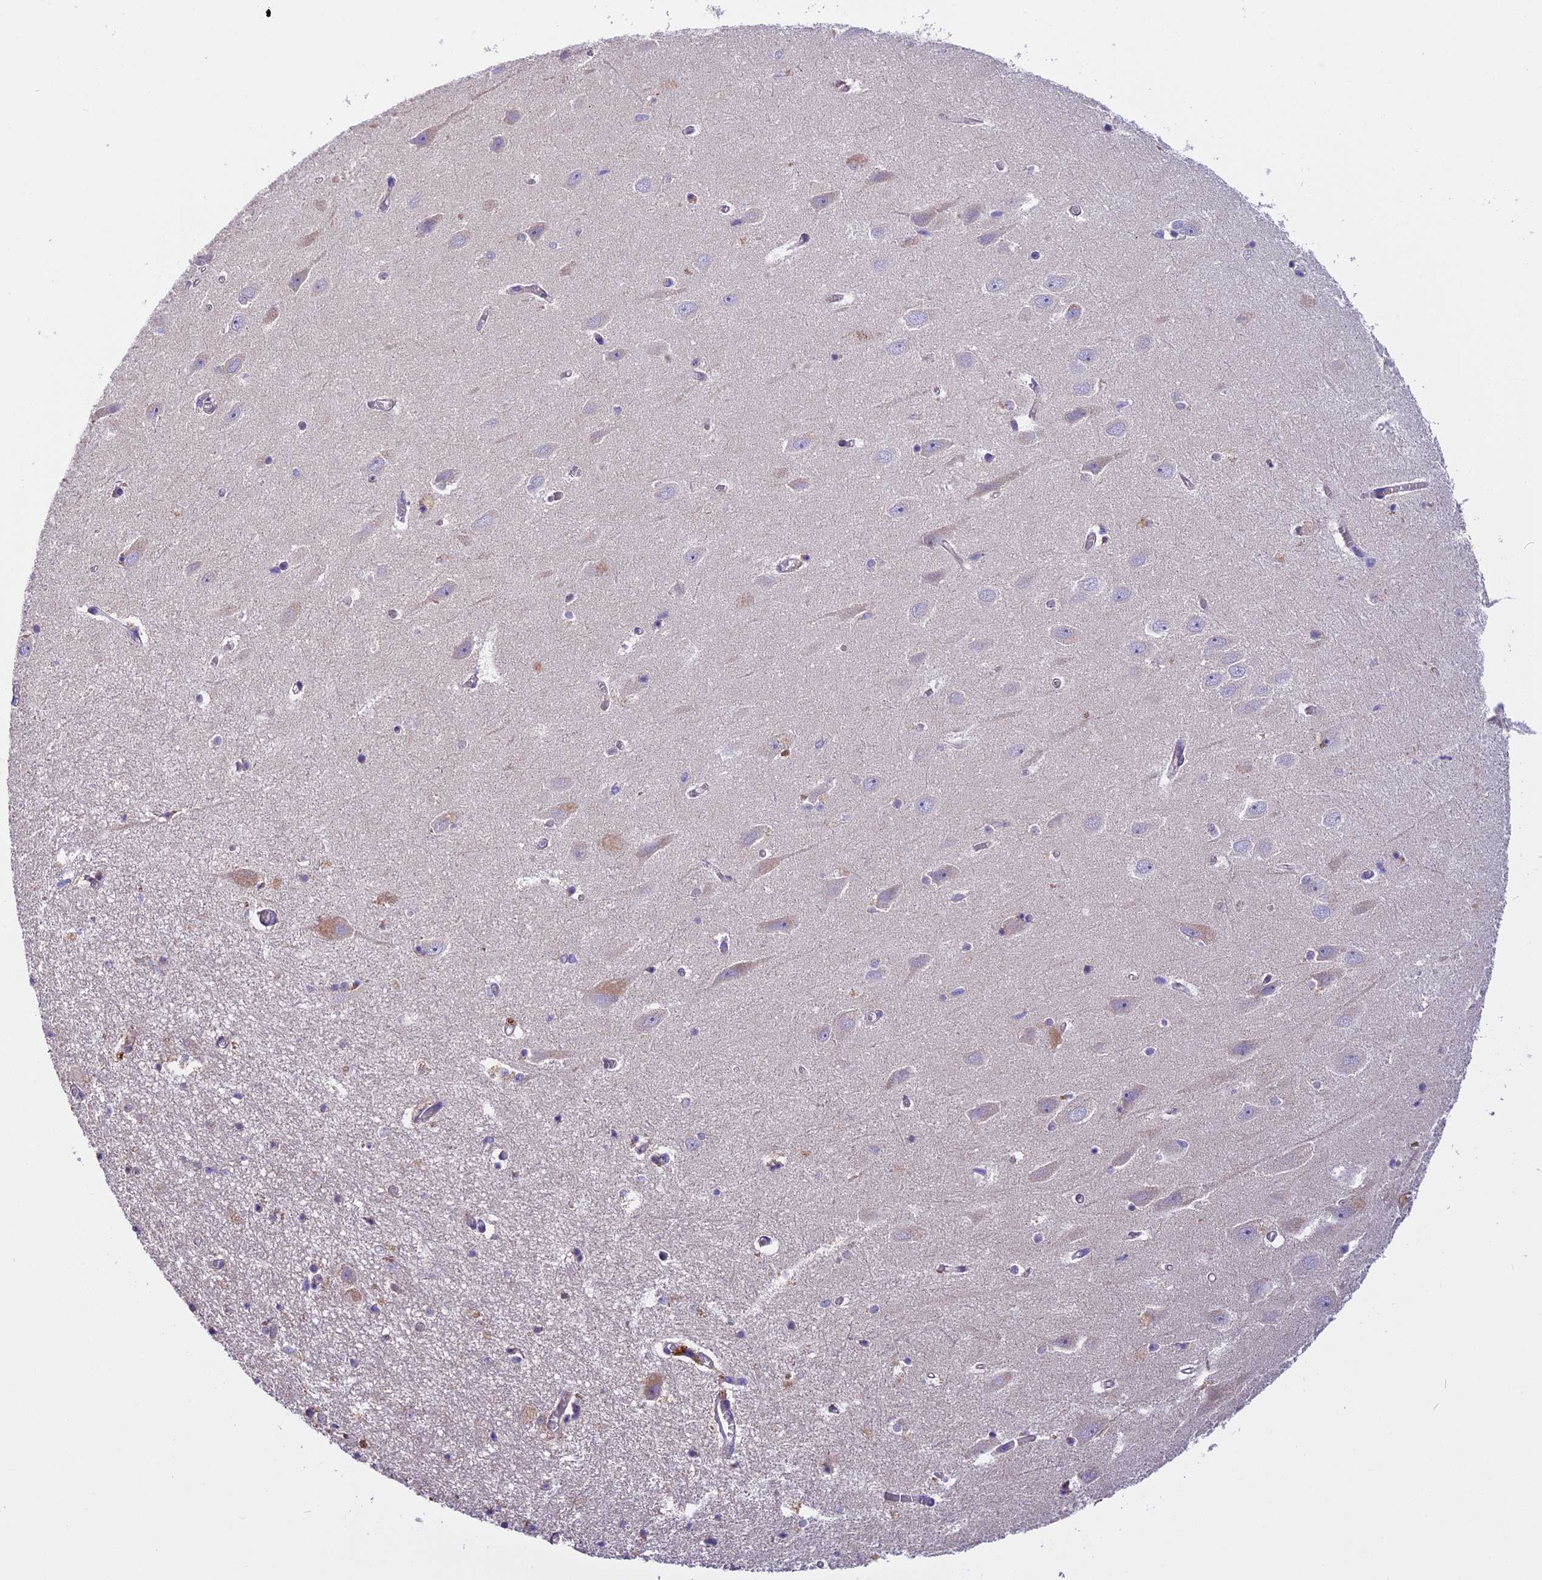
{"staining": {"intensity": "negative", "quantity": "none", "location": "none"}, "tissue": "hippocampus", "cell_type": "Glial cells", "image_type": "normal", "snomed": [{"axis": "morphology", "description": "Normal tissue, NOS"}, {"axis": "topography", "description": "Hippocampus"}], "caption": "Immunohistochemistry (IHC) of benign hippocampus displays no staining in glial cells.", "gene": "FAM98C", "patient": {"sex": "female", "age": 64}}